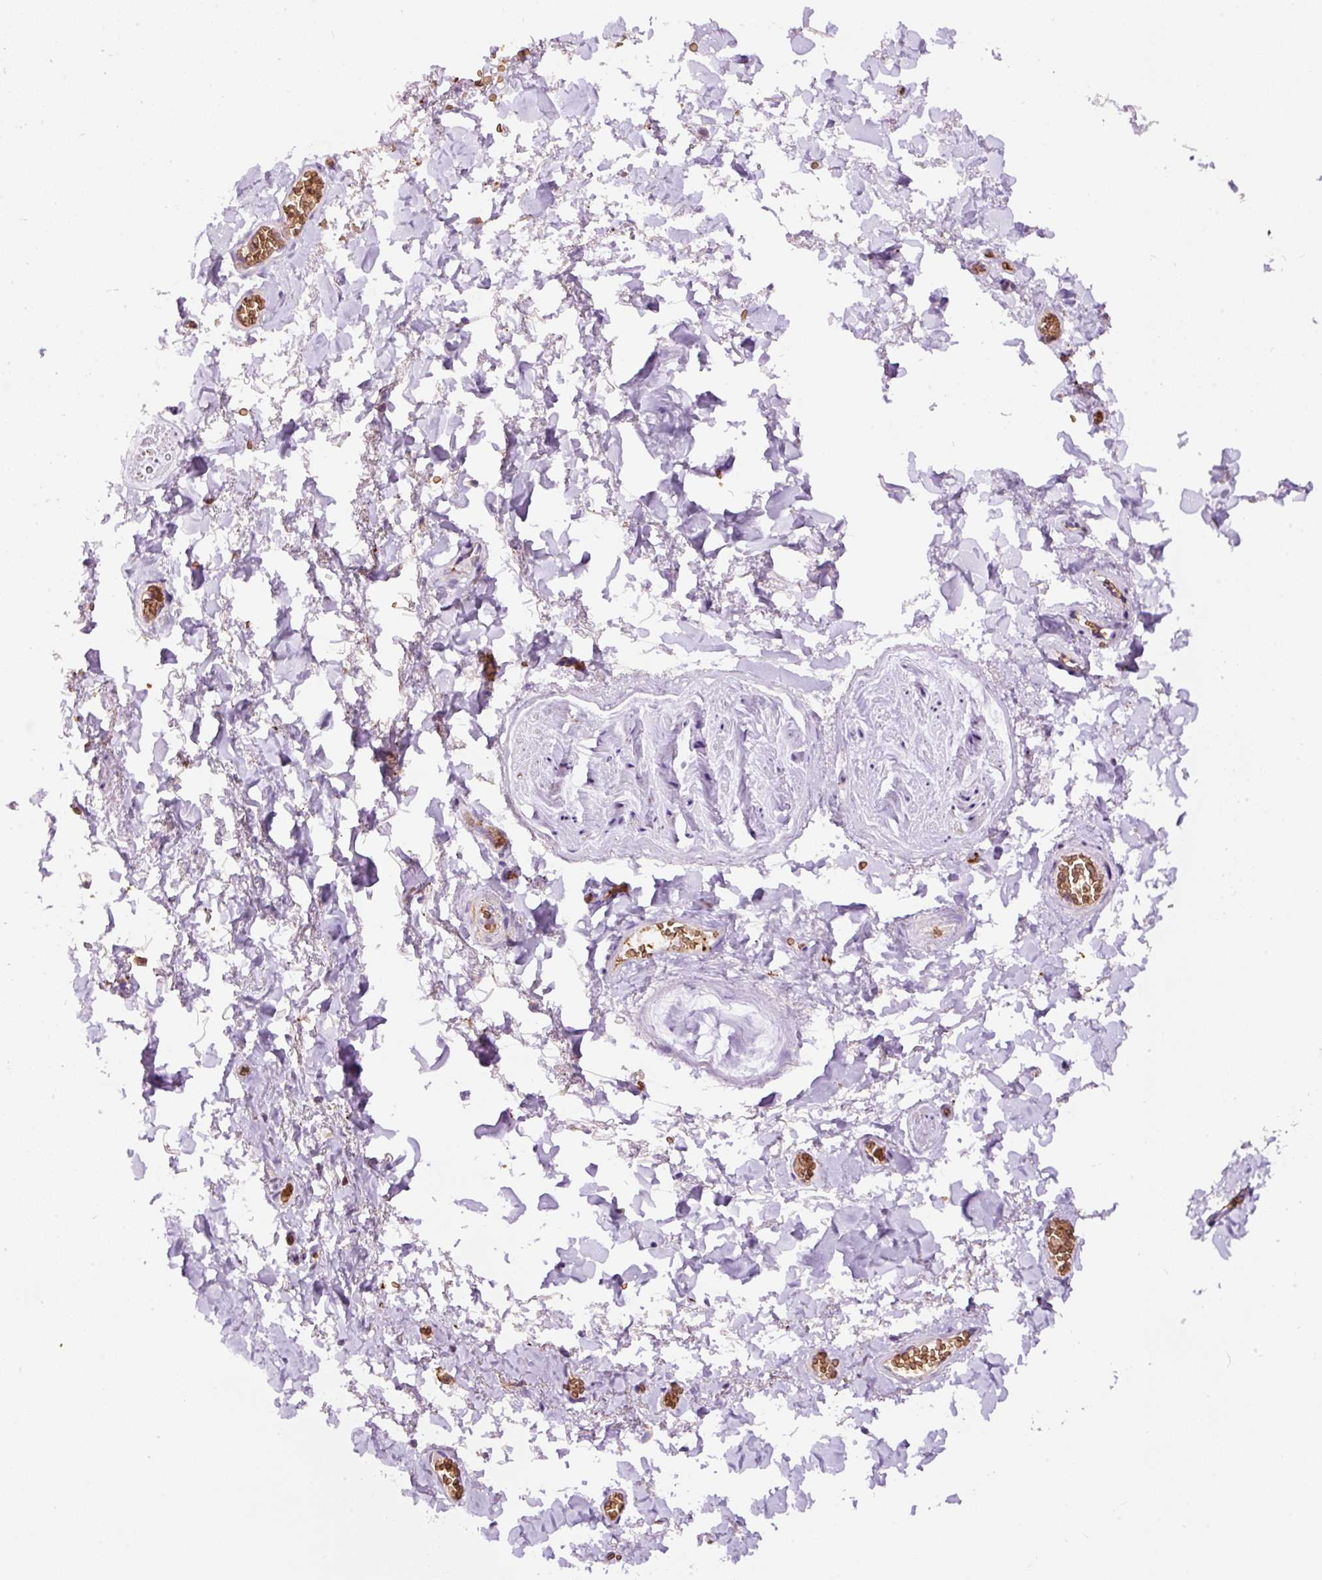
{"staining": {"intensity": "negative", "quantity": "none", "location": "none"}, "tissue": "adipose tissue", "cell_type": "Adipocytes", "image_type": "normal", "snomed": [{"axis": "morphology", "description": "Normal tissue, NOS"}, {"axis": "topography", "description": "Vulva"}, {"axis": "topography", "description": "Vagina"}, {"axis": "topography", "description": "Peripheral nerve tissue"}], "caption": "Immunohistochemistry of normal human adipose tissue demonstrates no staining in adipocytes. Brightfield microscopy of IHC stained with DAB (3,3'-diaminobenzidine) (brown) and hematoxylin (blue), captured at high magnification.", "gene": "PRRC2A", "patient": {"sex": "female", "age": 66}}